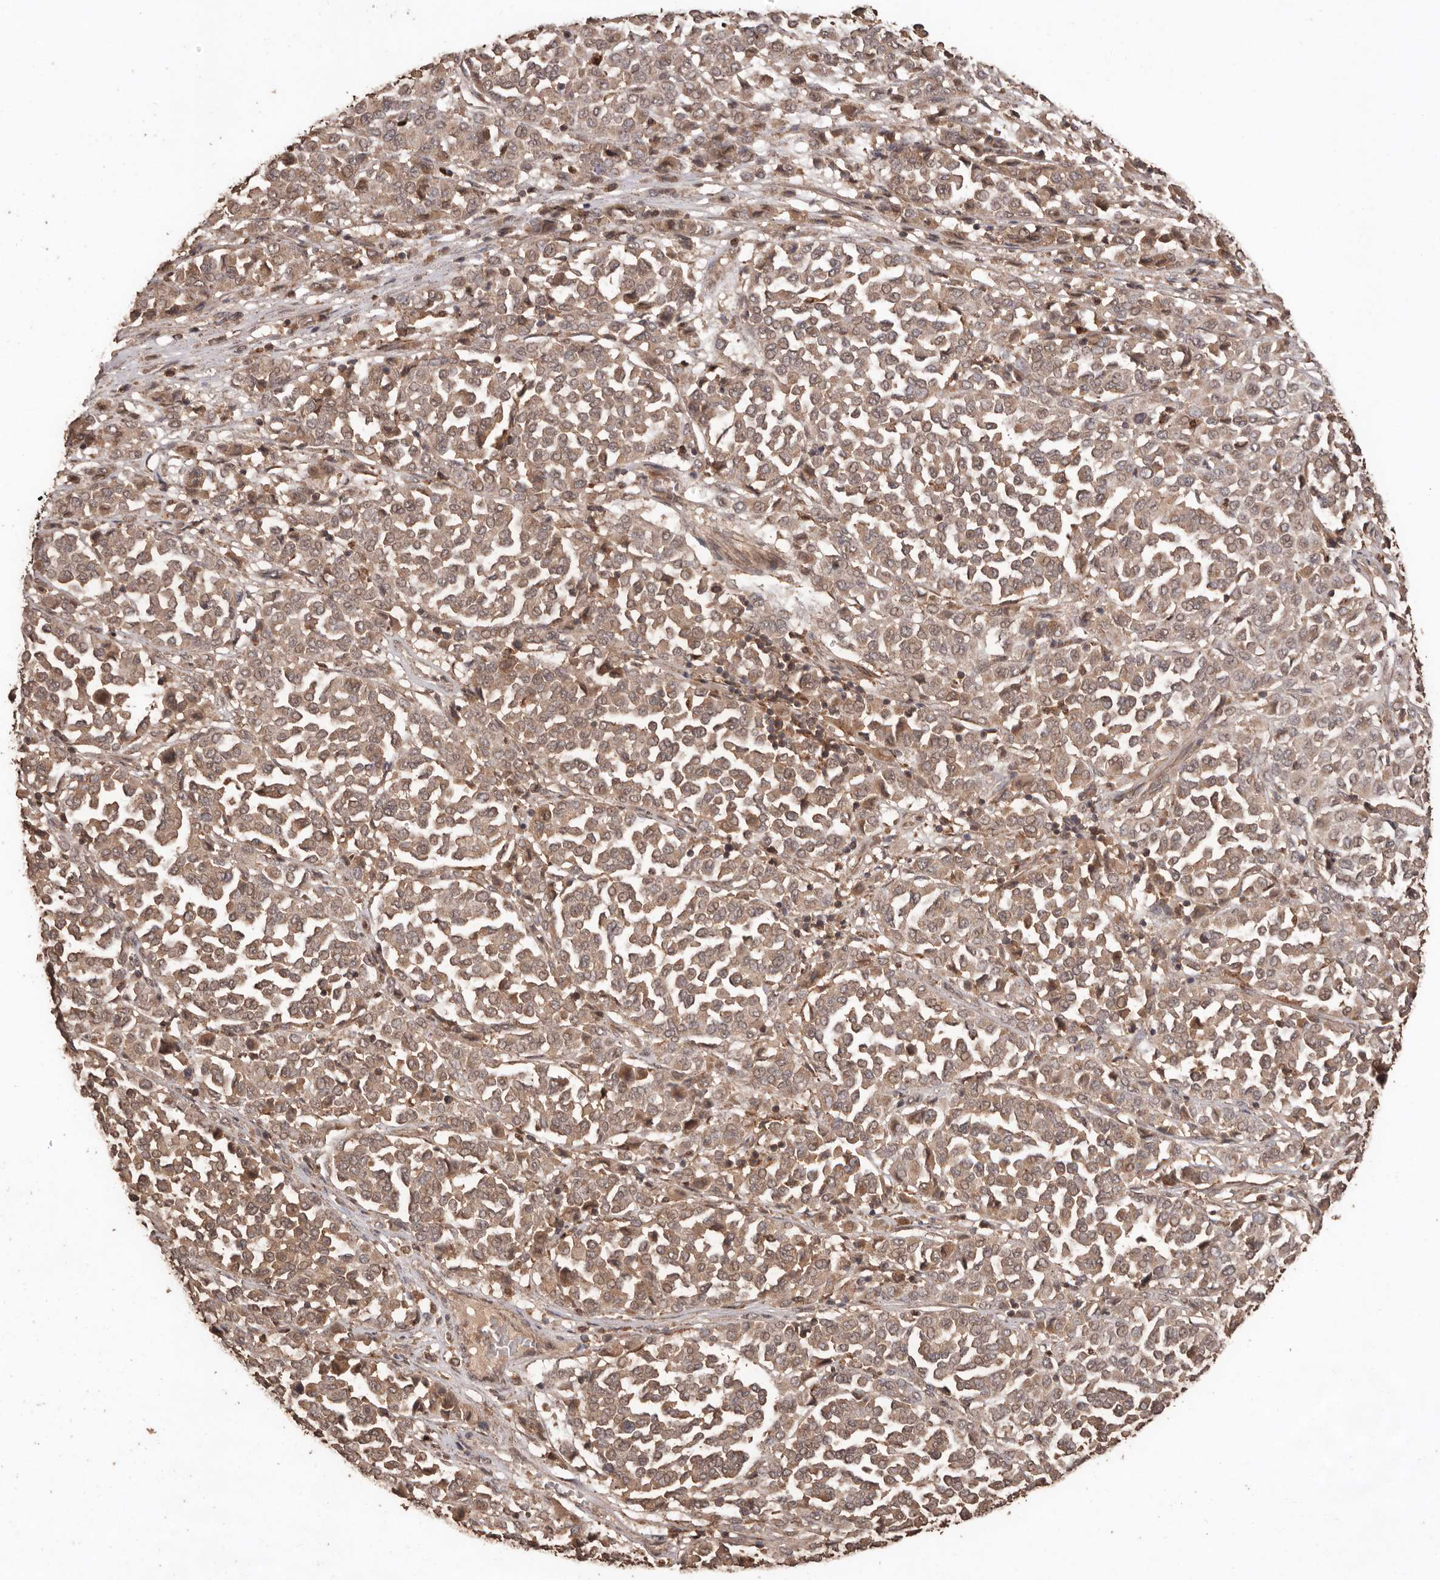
{"staining": {"intensity": "weak", "quantity": ">75%", "location": "cytoplasmic/membranous"}, "tissue": "melanoma", "cell_type": "Tumor cells", "image_type": "cancer", "snomed": [{"axis": "morphology", "description": "Malignant melanoma, Metastatic site"}, {"axis": "topography", "description": "Pancreas"}], "caption": "Protein staining shows weak cytoplasmic/membranous expression in approximately >75% of tumor cells in malignant melanoma (metastatic site).", "gene": "RWDD1", "patient": {"sex": "female", "age": 30}}